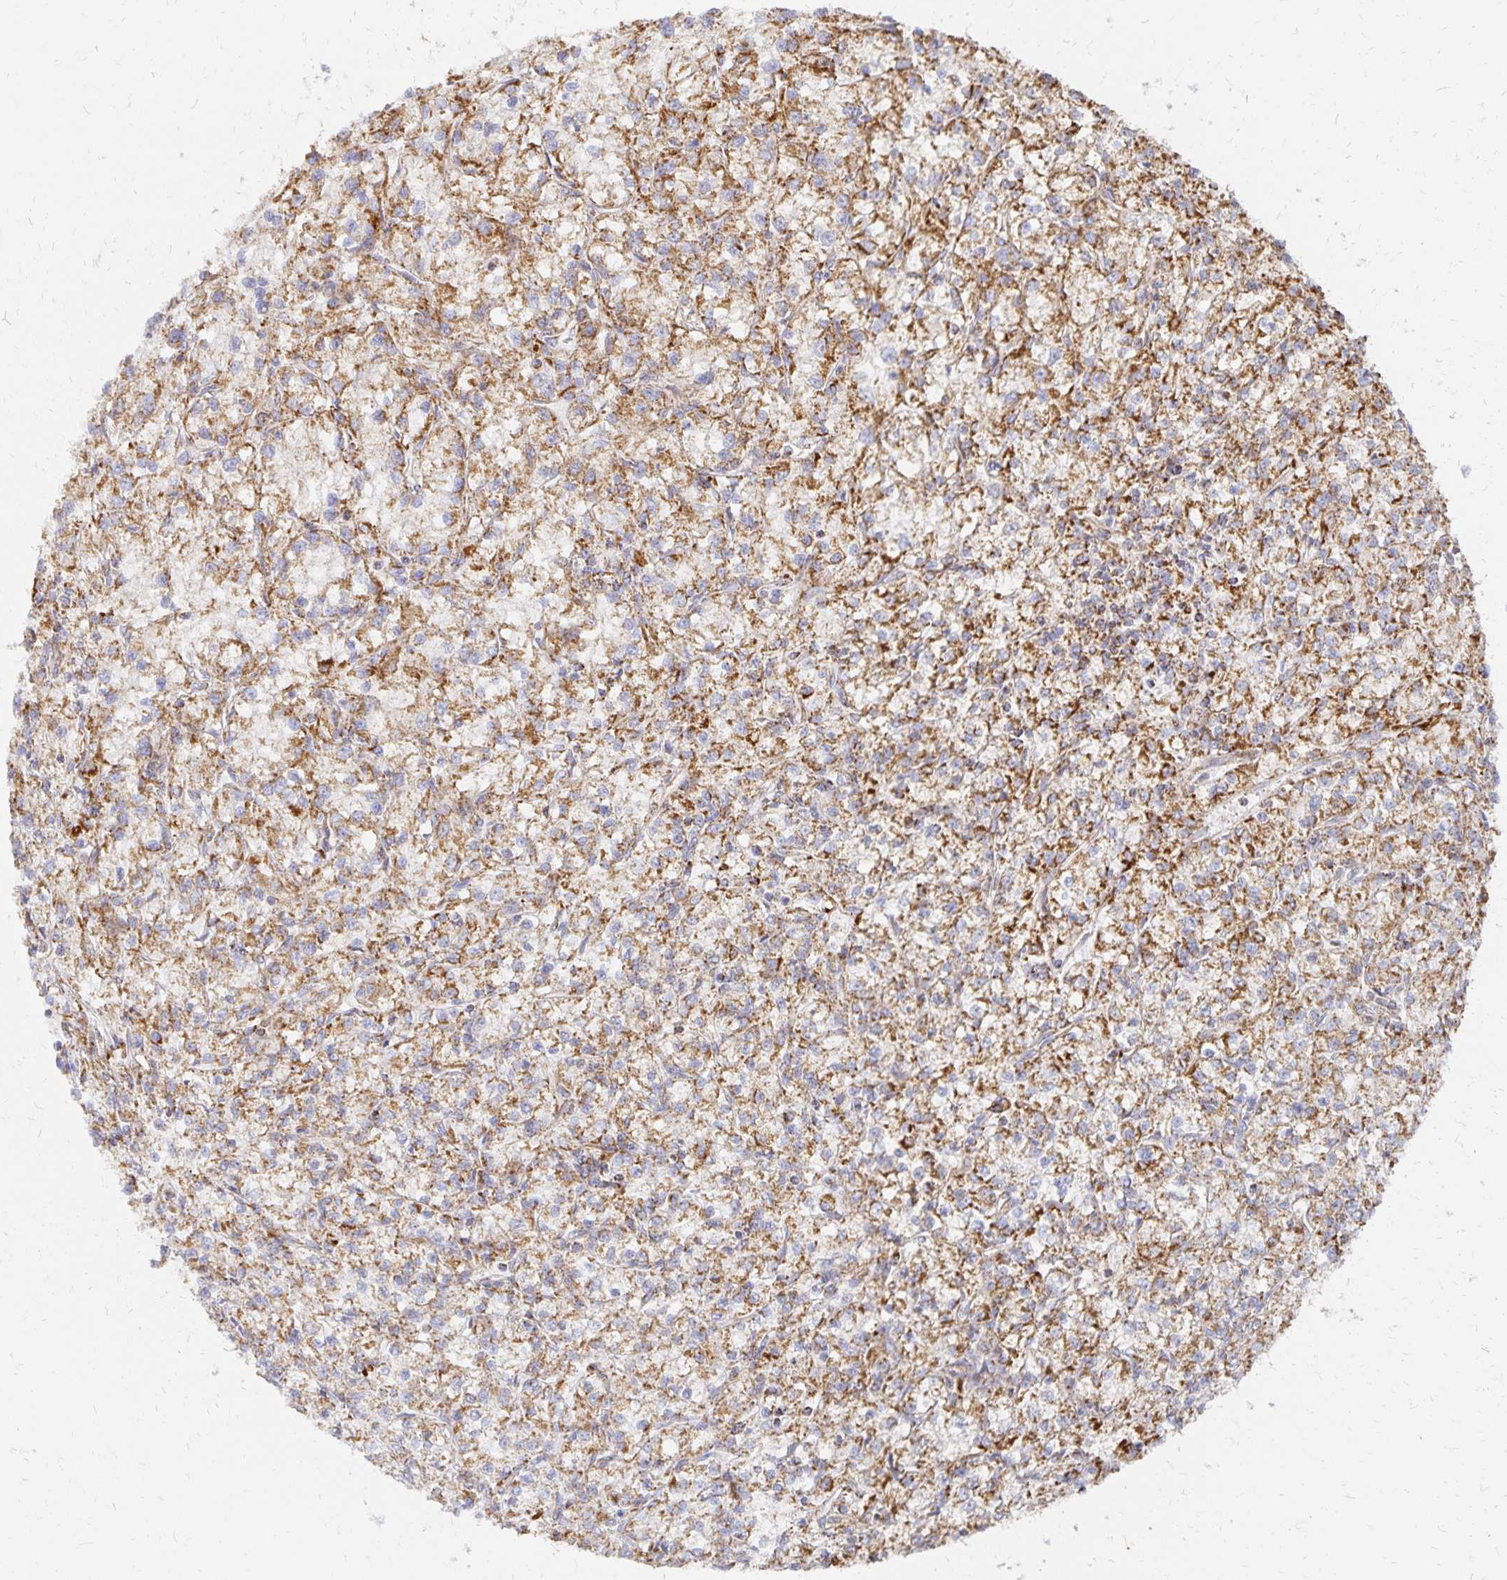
{"staining": {"intensity": "moderate", "quantity": ">75%", "location": "cytoplasmic/membranous"}, "tissue": "renal cancer", "cell_type": "Tumor cells", "image_type": "cancer", "snomed": [{"axis": "morphology", "description": "Adenocarcinoma, NOS"}, {"axis": "topography", "description": "Kidney"}], "caption": "Immunohistochemistry (IHC) staining of renal adenocarcinoma, which exhibits medium levels of moderate cytoplasmic/membranous expression in about >75% of tumor cells indicating moderate cytoplasmic/membranous protein staining. The staining was performed using DAB (3,3'-diaminobenzidine) (brown) for protein detection and nuclei were counterstained in hematoxylin (blue).", "gene": "STOML2", "patient": {"sex": "female", "age": 59}}